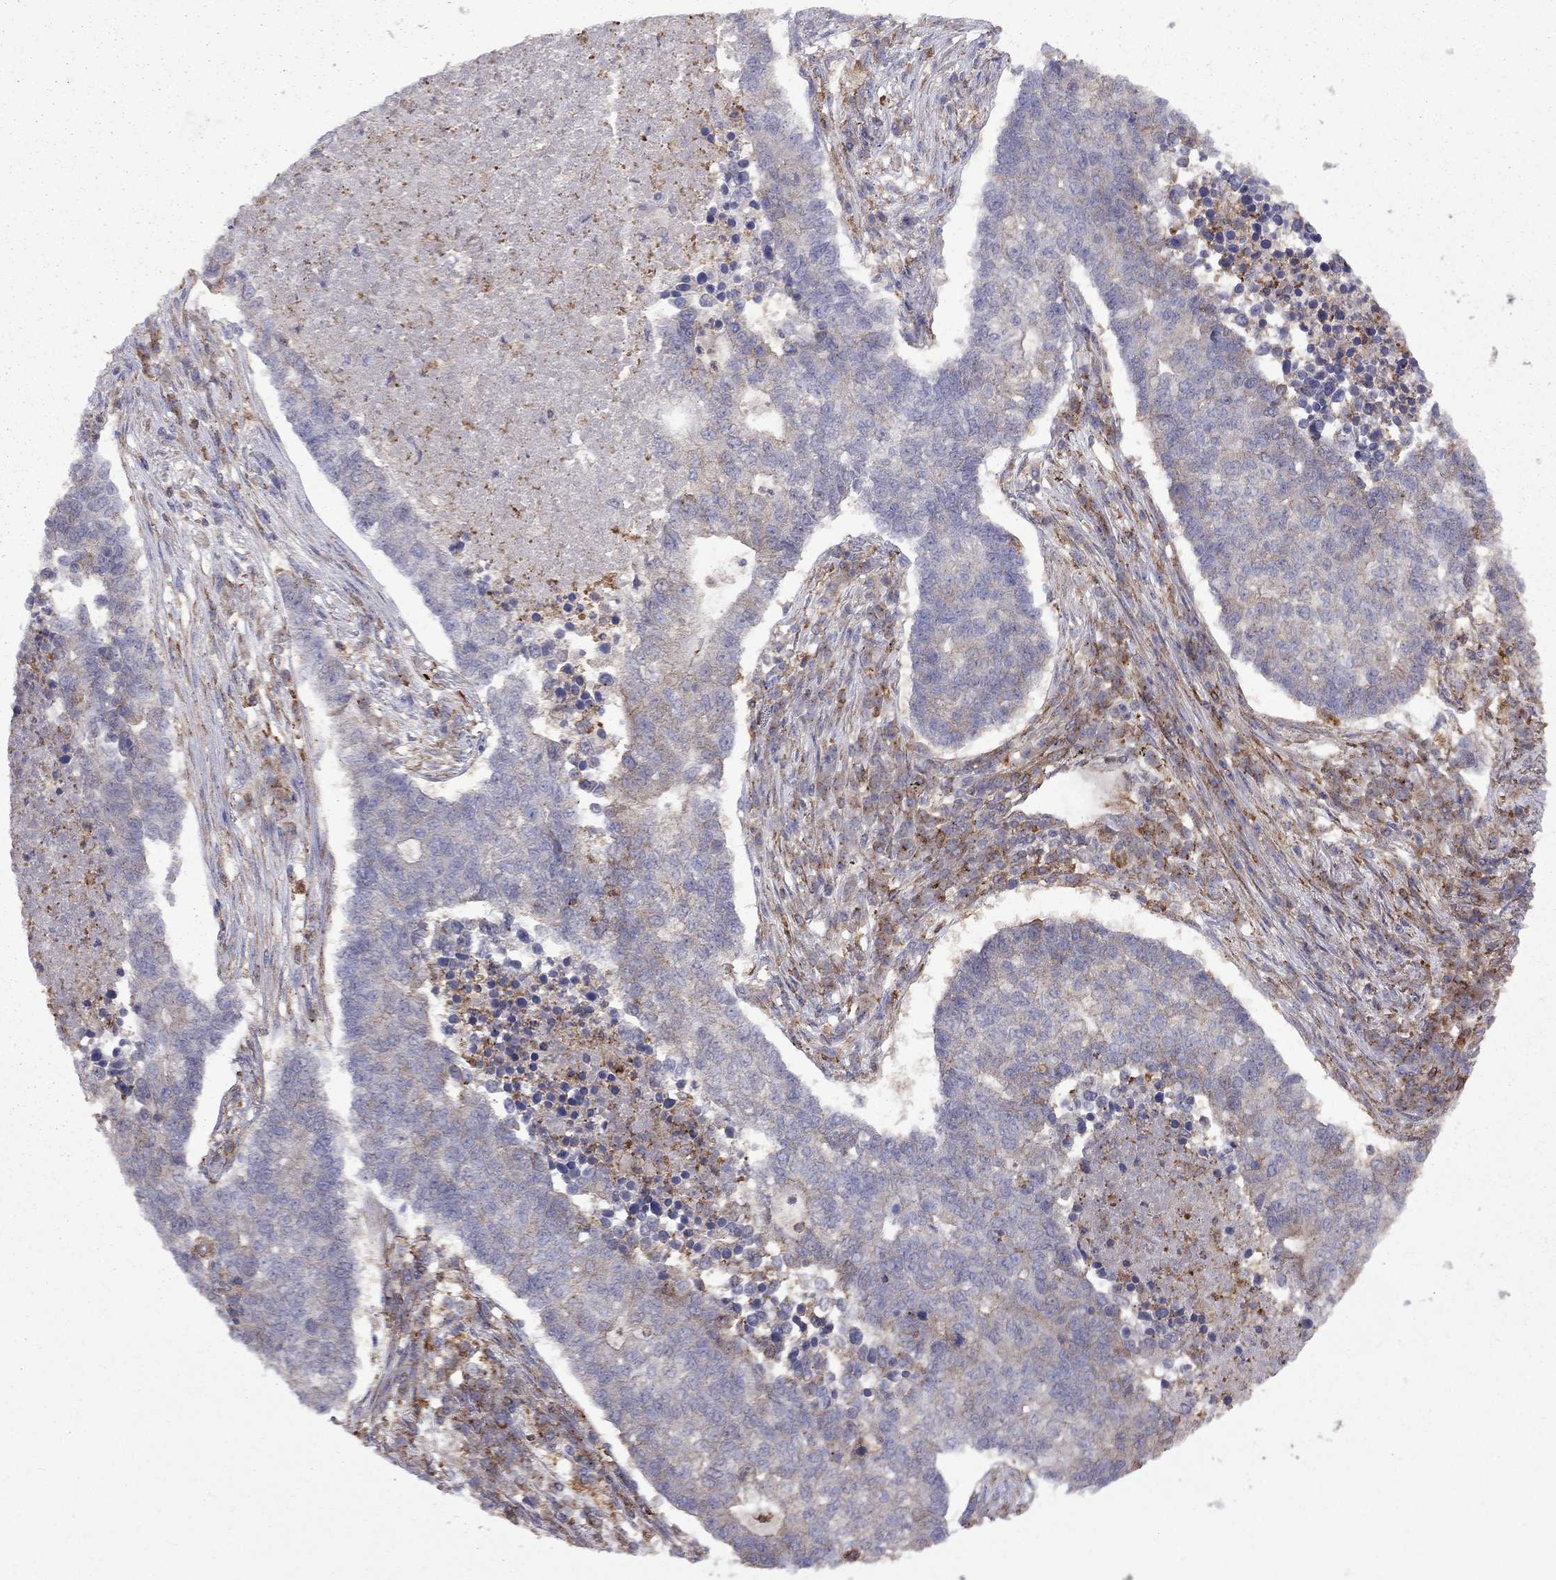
{"staining": {"intensity": "negative", "quantity": "none", "location": "none"}, "tissue": "lung cancer", "cell_type": "Tumor cells", "image_type": "cancer", "snomed": [{"axis": "morphology", "description": "Adenocarcinoma, NOS"}, {"axis": "topography", "description": "Lung"}], "caption": "Lung adenocarcinoma was stained to show a protein in brown. There is no significant staining in tumor cells.", "gene": "EIF4E3", "patient": {"sex": "male", "age": 57}}